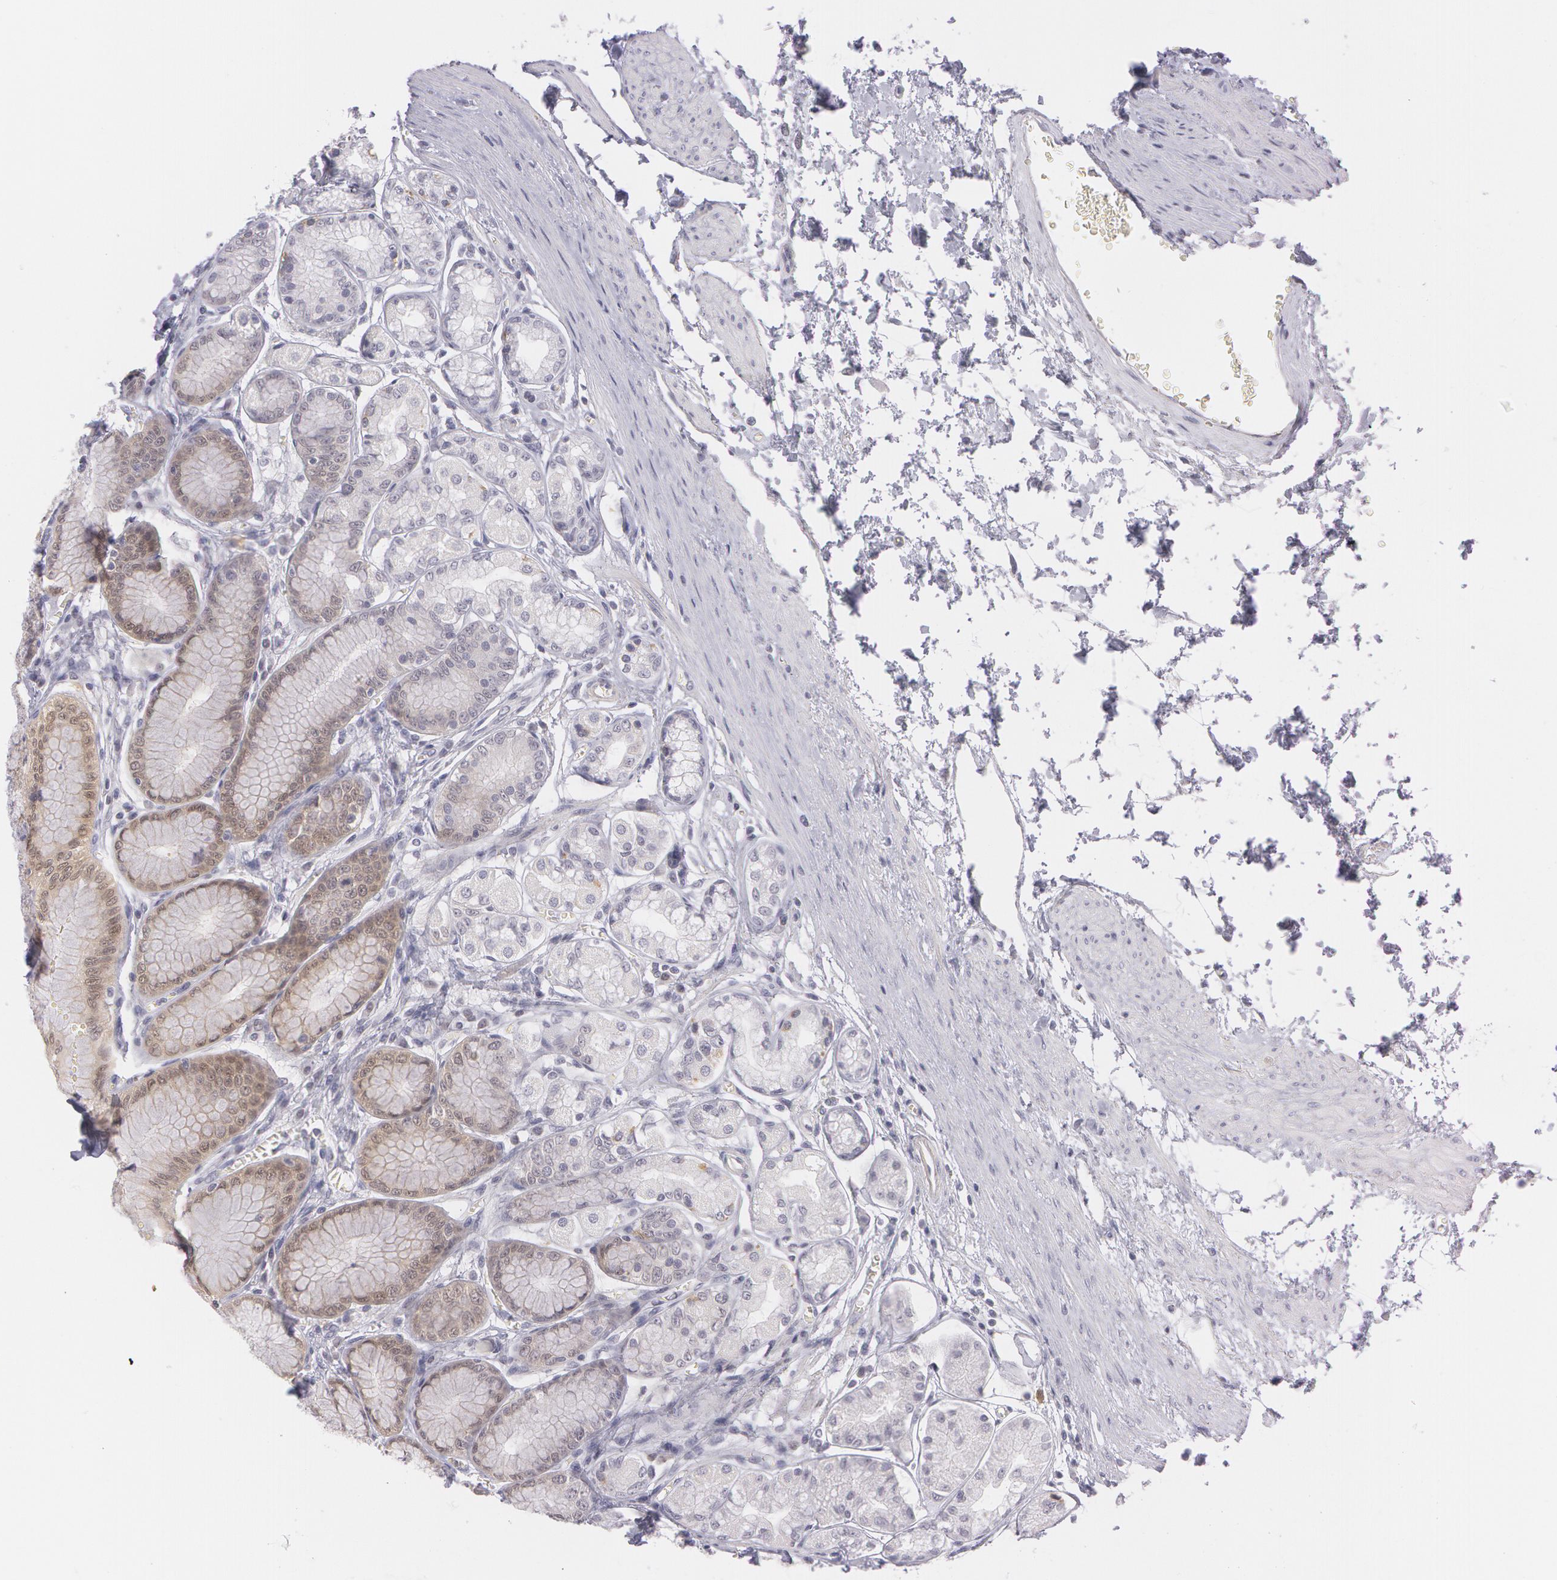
{"staining": {"intensity": "weak", "quantity": "25%-75%", "location": "cytoplasmic/membranous"}, "tissue": "stomach", "cell_type": "Glandular cells", "image_type": "normal", "snomed": [{"axis": "morphology", "description": "Normal tissue, NOS"}, {"axis": "topography", "description": "Stomach"}, {"axis": "topography", "description": "Stomach, lower"}], "caption": "High-magnification brightfield microscopy of normal stomach stained with DAB (3,3'-diaminobenzidine) (brown) and counterstained with hematoxylin (blue). glandular cells exhibit weak cytoplasmic/membranous positivity is appreciated in approximately25%-75% of cells.", "gene": "IL1RN", "patient": {"sex": "male", "age": 76}}